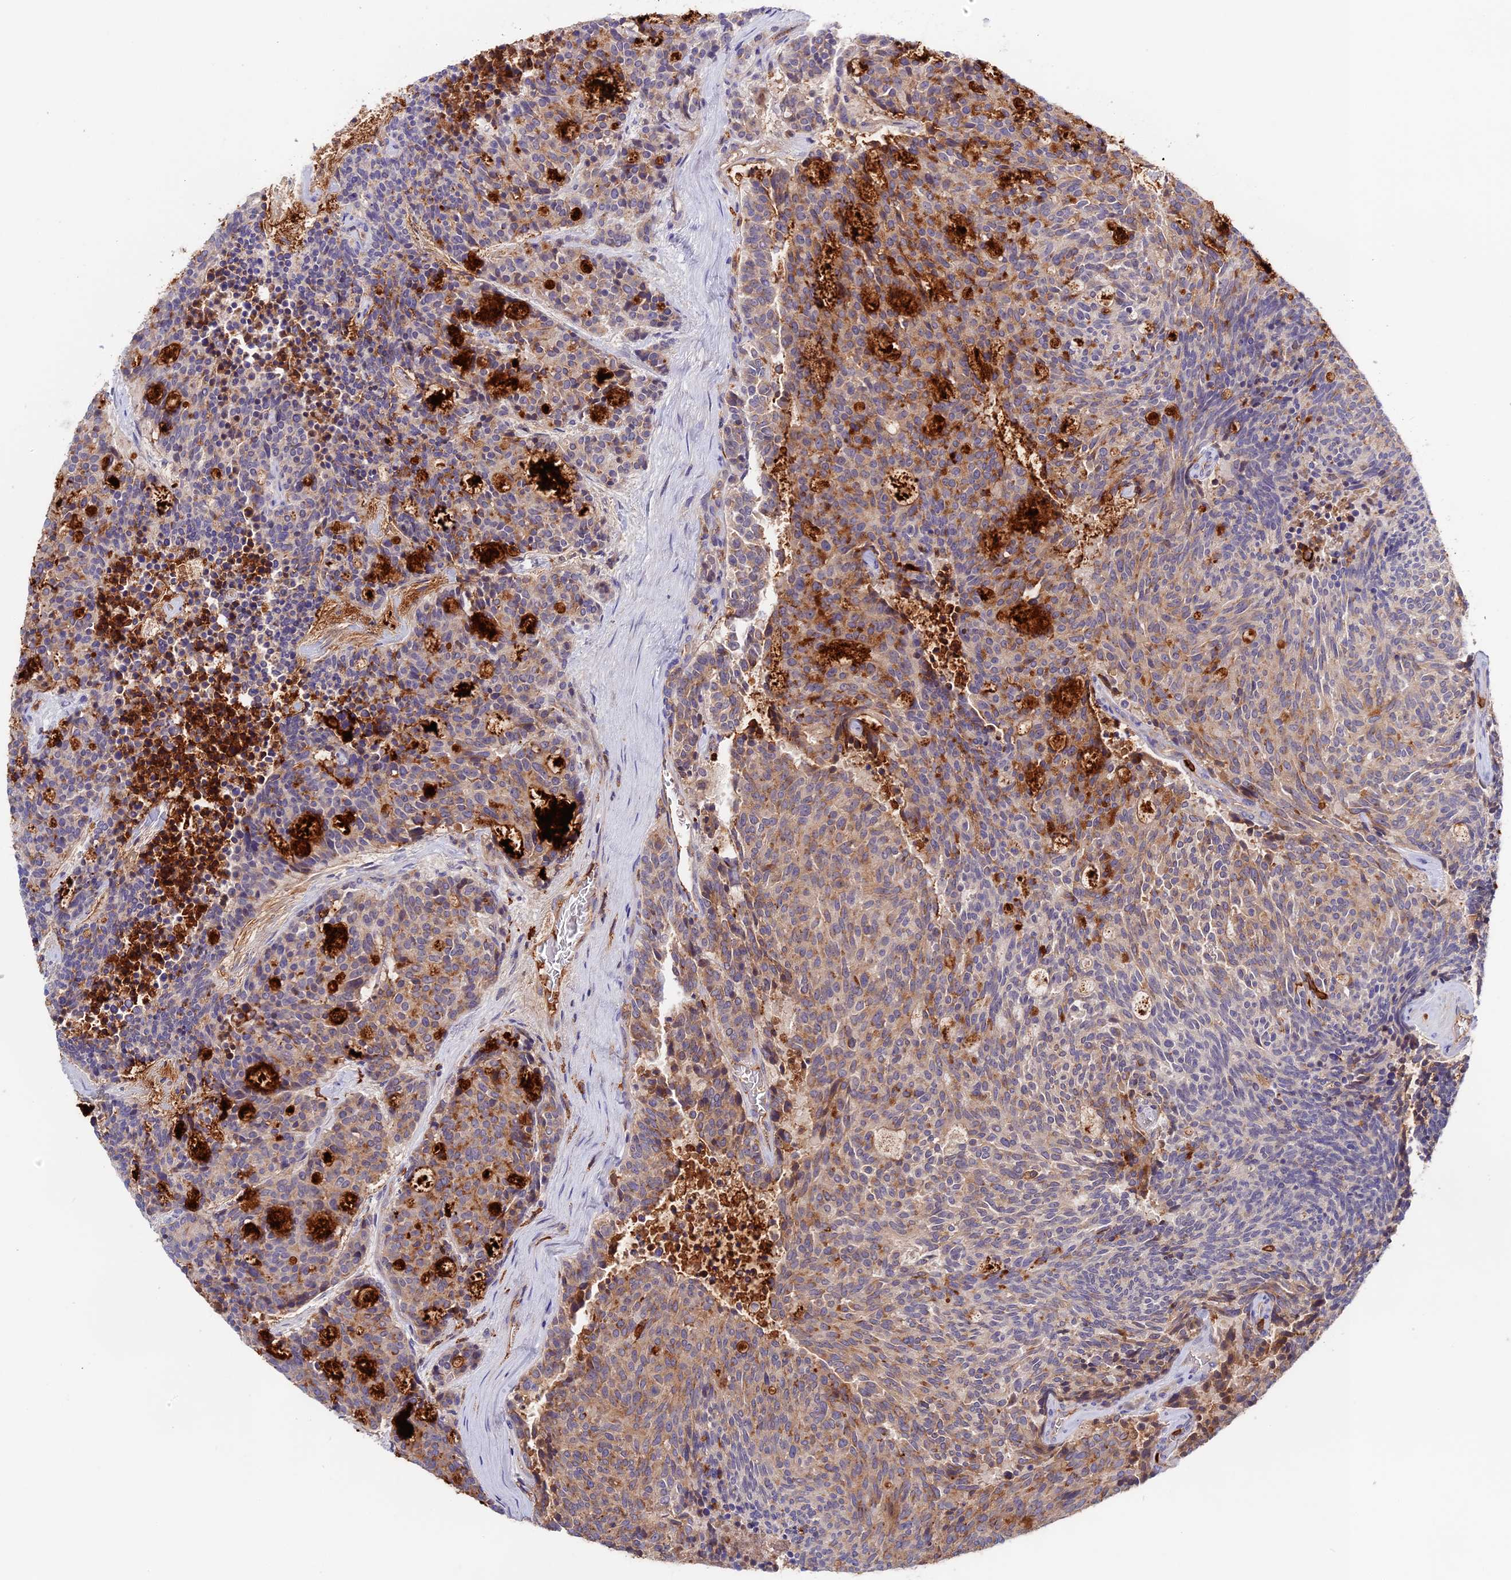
{"staining": {"intensity": "moderate", "quantity": "25%-75%", "location": "cytoplasmic/membranous"}, "tissue": "carcinoid", "cell_type": "Tumor cells", "image_type": "cancer", "snomed": [{"axis": "morphology", "description": "Carcinoid, malignant, NOS"}, {"axis": "topography", "description": "Pancreas"}], "caption": "Protein staining displays moderate cytoplasmic/membranous positivity in about 25%-75% of tumor cells in carcinoid.", "gene": "ADGRD1", "patient": {"sex": "female", "age": 54}}